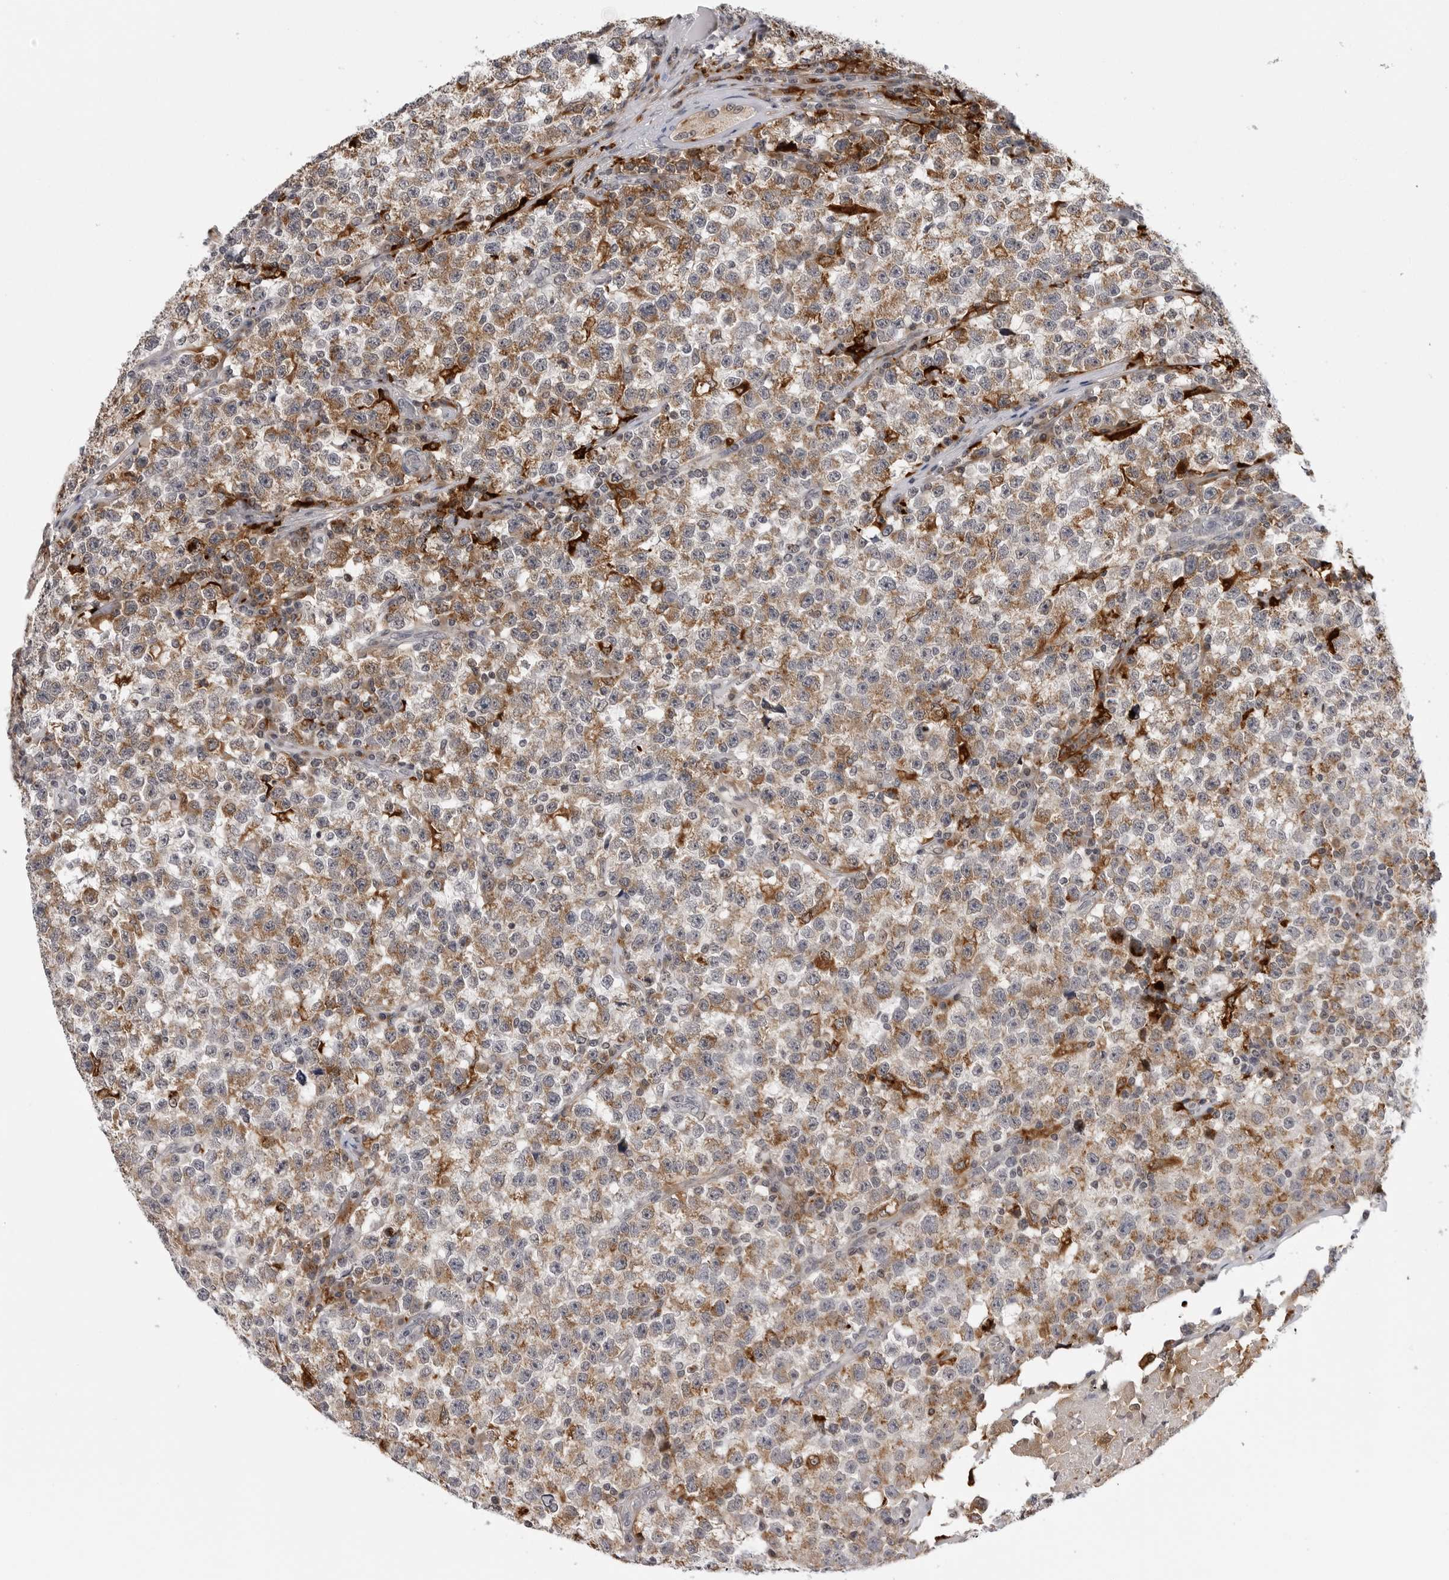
{"staining": {"intensity": "moderate", "quantity": ">75%", "location": "cytoplasmic/membranous"}, "tissue": "testis cancer", "cell_type": "Tumor cells", "image_type": "cancer", "snomed": [{"axis": "morphology", "description": "Seminoma, NOS"}, {"axis": "topography", "description": "Testis"}], "caption": "Brown immunohistochemical staining in testis cancer (seminoma) shows moderate cytoplasmic/membranous staining in approximately >75% of tumor cells.", "gene": "CDK20", "patient": {"sex": "male", "age": 22}}